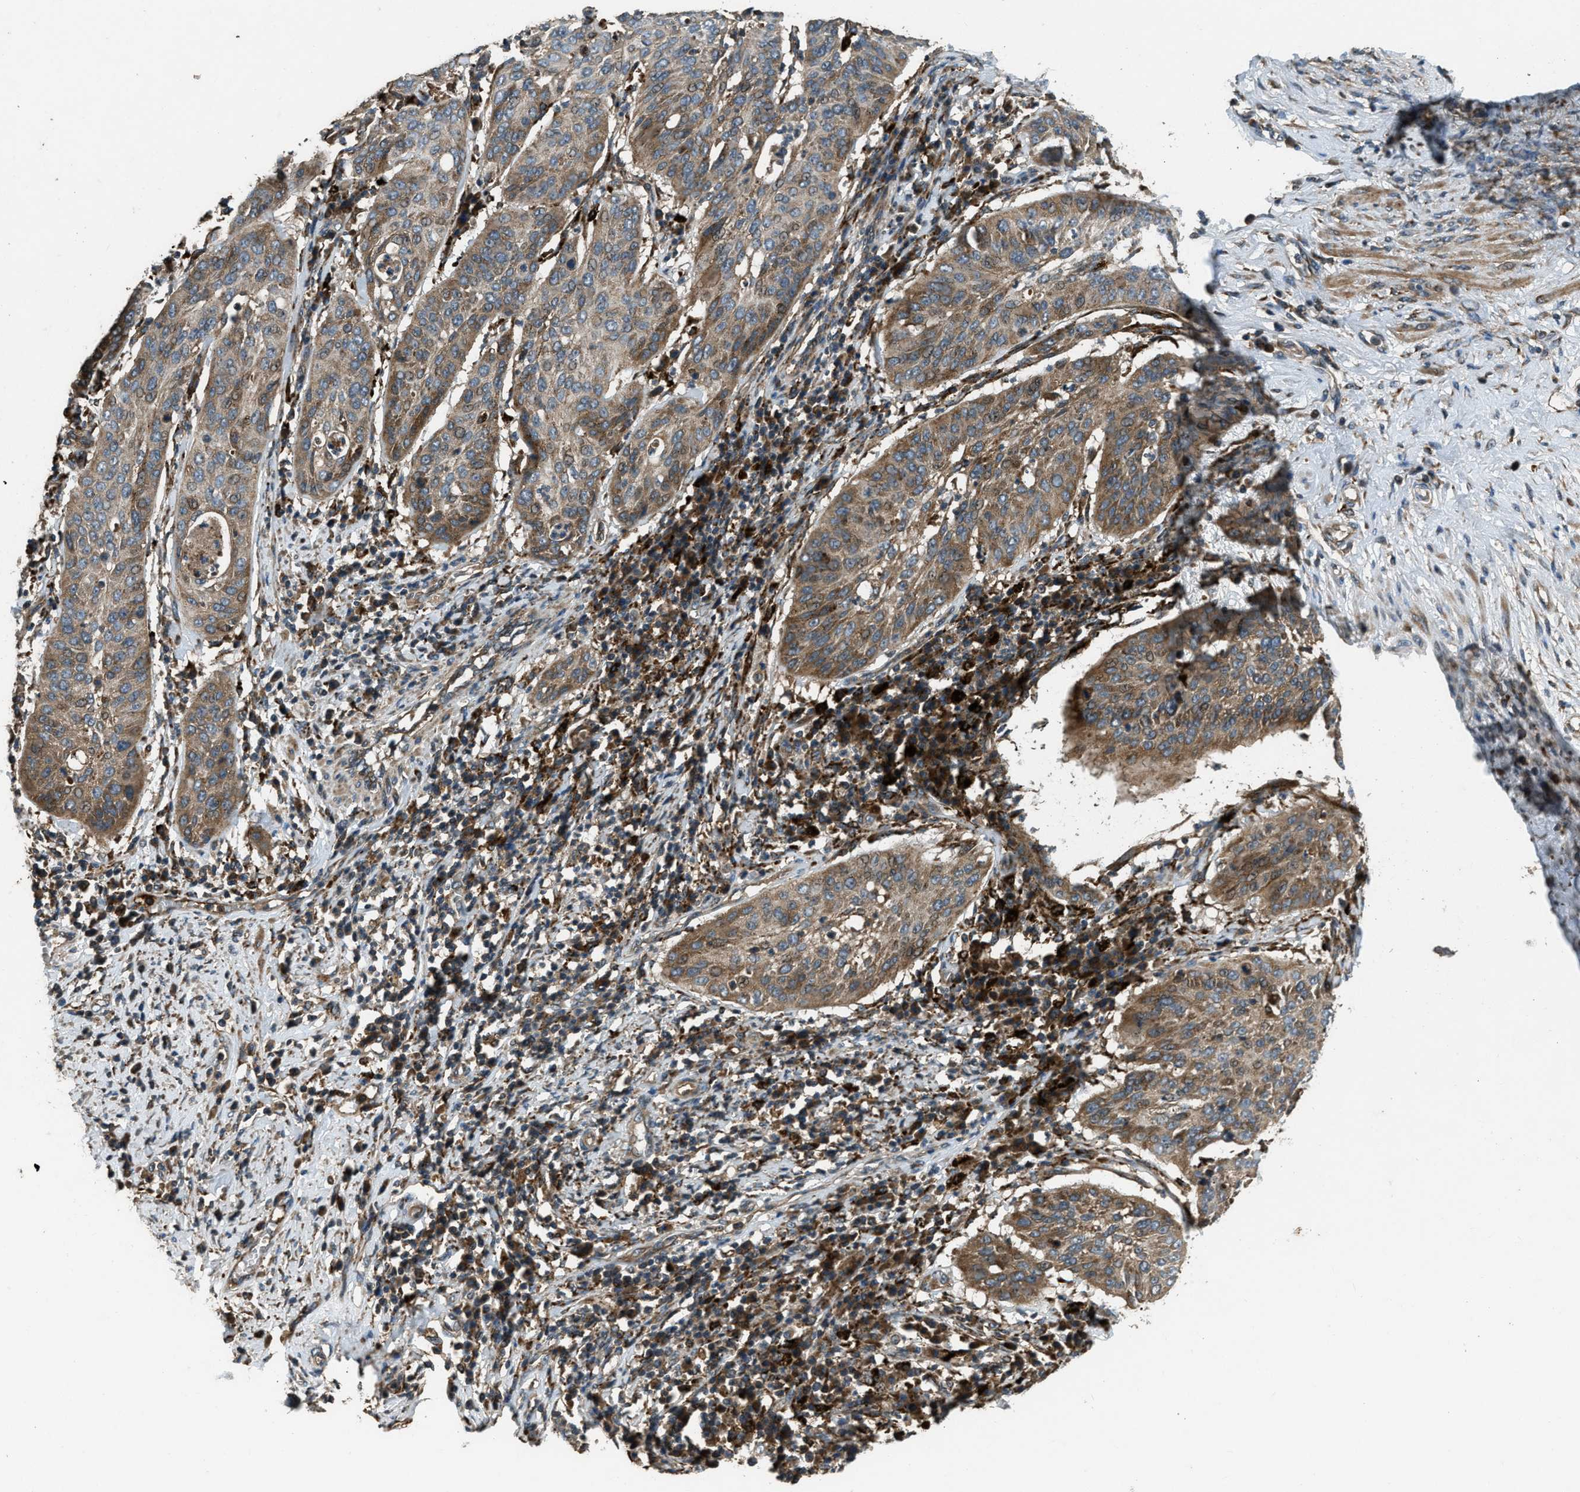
{"staining": {"intensity": "moderate", "quantity": ">75%", "location": "cytoplasmic/membranous"}, "tissue": "cervical cancer", "cell_type": "Tumor cells", "image_type": "cancer", "snomed": [{"axis": "morphology", "description": "Normal tissue, NOS"}, {"axis": "morphology", "description": "Squamous cell carcinoma, NOS"}, {"axis": "topography", "description": "Cervix"}], "caption": "This is an image of immunohistochemistry staining of cervical squamous cell carcinoma, which shows moderate expression in the cytoplasmic/membranous of tumor cells.", "gene": "GGH", "patient": {"sex": "female", "age": 39}}